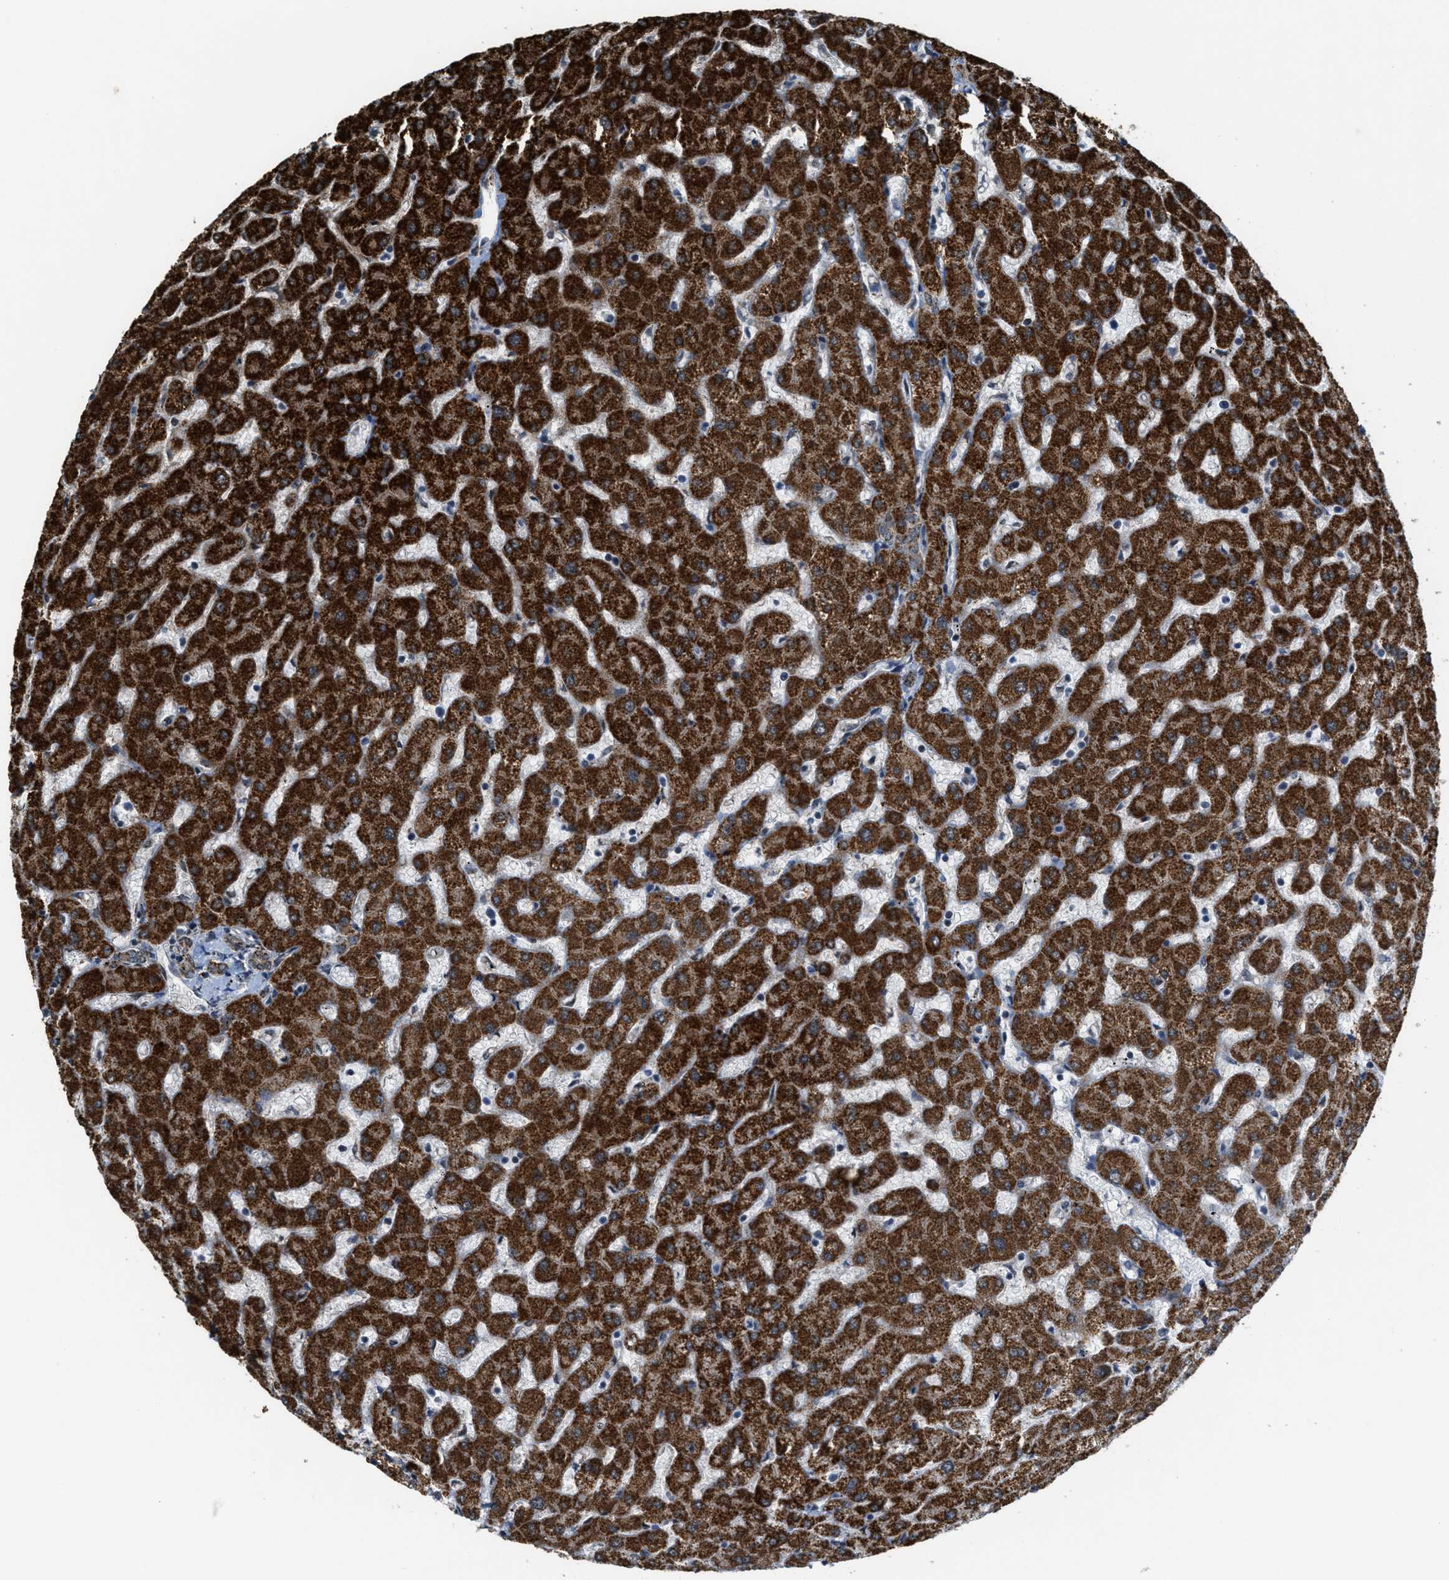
{"staining": {"intensity": "moderate", "quantity": ">75%", "location": "cytoplasmic/membranous"}, "tissue": "liver", "cell_type": "Cholangiocytes", "image_type": "normal", "snomed": [{"axis": "morphology", "description": "Normal tissue, NOS"}, {"axis": "topography", "description": "Liver"}], "caption": "Immunohistochemistry of benign human liver demonstrates medium levels of moderate cytoplasmic/membranous expression in about >75% of cholangiocytes. Ihc stains the protein of interest in brown and the nuclei are stained blue.", "gene": "HIBADH", "patient": {"sex": "female", "age": 63}}